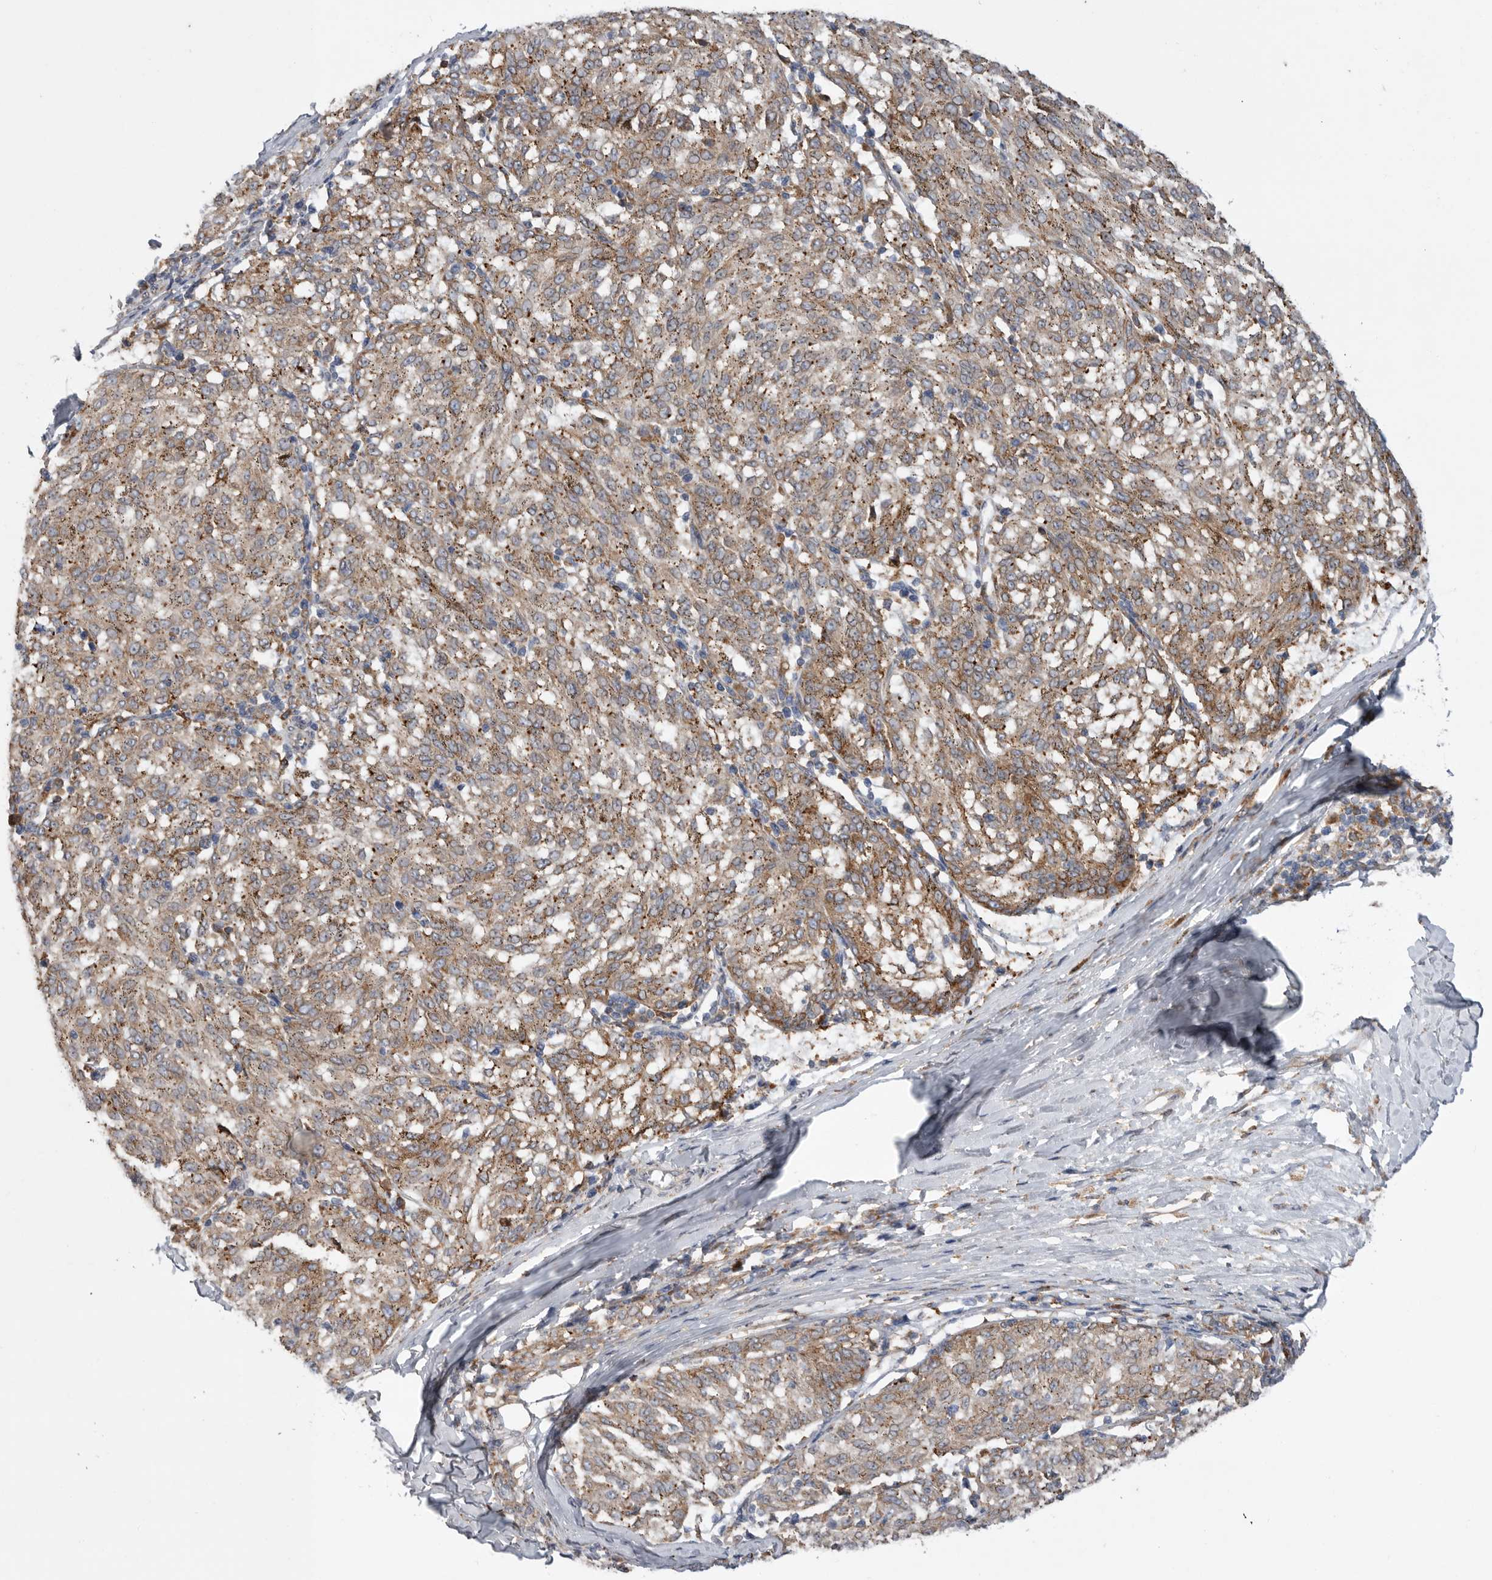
{"staining": {"intensity": "weak", "quantity": ">75%", "location": "cytoplasmic/membranous"}, "tissue": "melanoma", "cell_type": "Tumor cells", "image_type": "cancer", "snomed": [{"axis": "morphology", "description": "Malignant melanoma, NOS"}, {"axis": "topography", "description": "Skin"}], "caption": "Melanoma stained with a protein marker reveals weak staining in tumor cells.", "gene": "GANAB", "patient": {"sex": "female", "age": 72}}